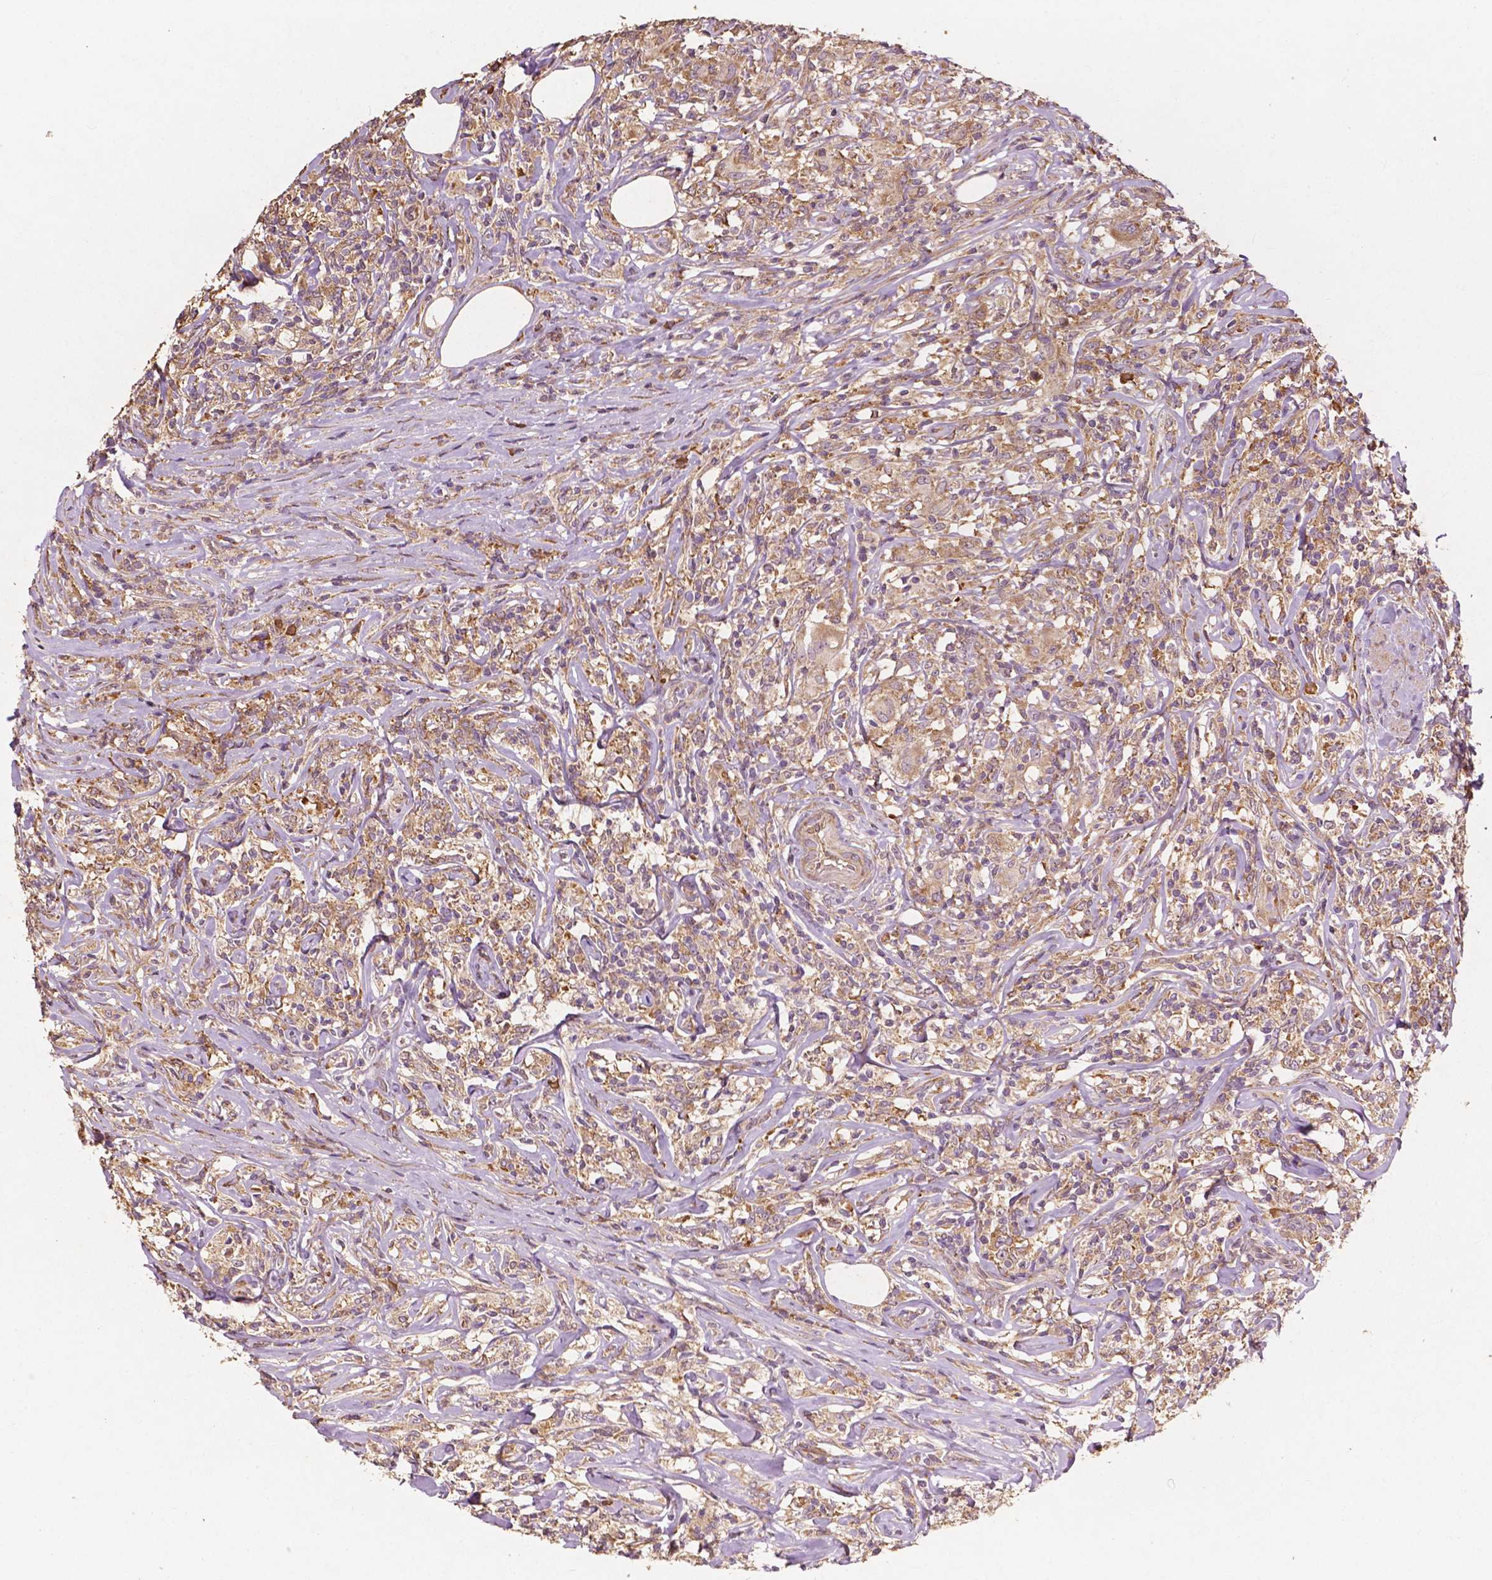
{"staining": {"intensity": "weak", "quantity": "25%-75%", "location": "cytoplasmic/membranous"}, "tissue": "lymphoma", "cell_type": "Tumor cells", "image_type": "cancer", "snomed": [{"axis": "morphology", "description": "Malignant lymphoma, non-Hodgkin's type, High grade"}, {"axis": "topography", "description": "Lymph node"}], "caption": "The micrograph displays a brown stain indicating the presence of a protein in the cytoplasmic/membranous of tumor cells in lymphoma. Immunohistochemistry (ihc) stains the protein in brown and the nuclei are stained blue.", "gene": "G3BP1", "patient": {"sex": "female", "age": 84}}